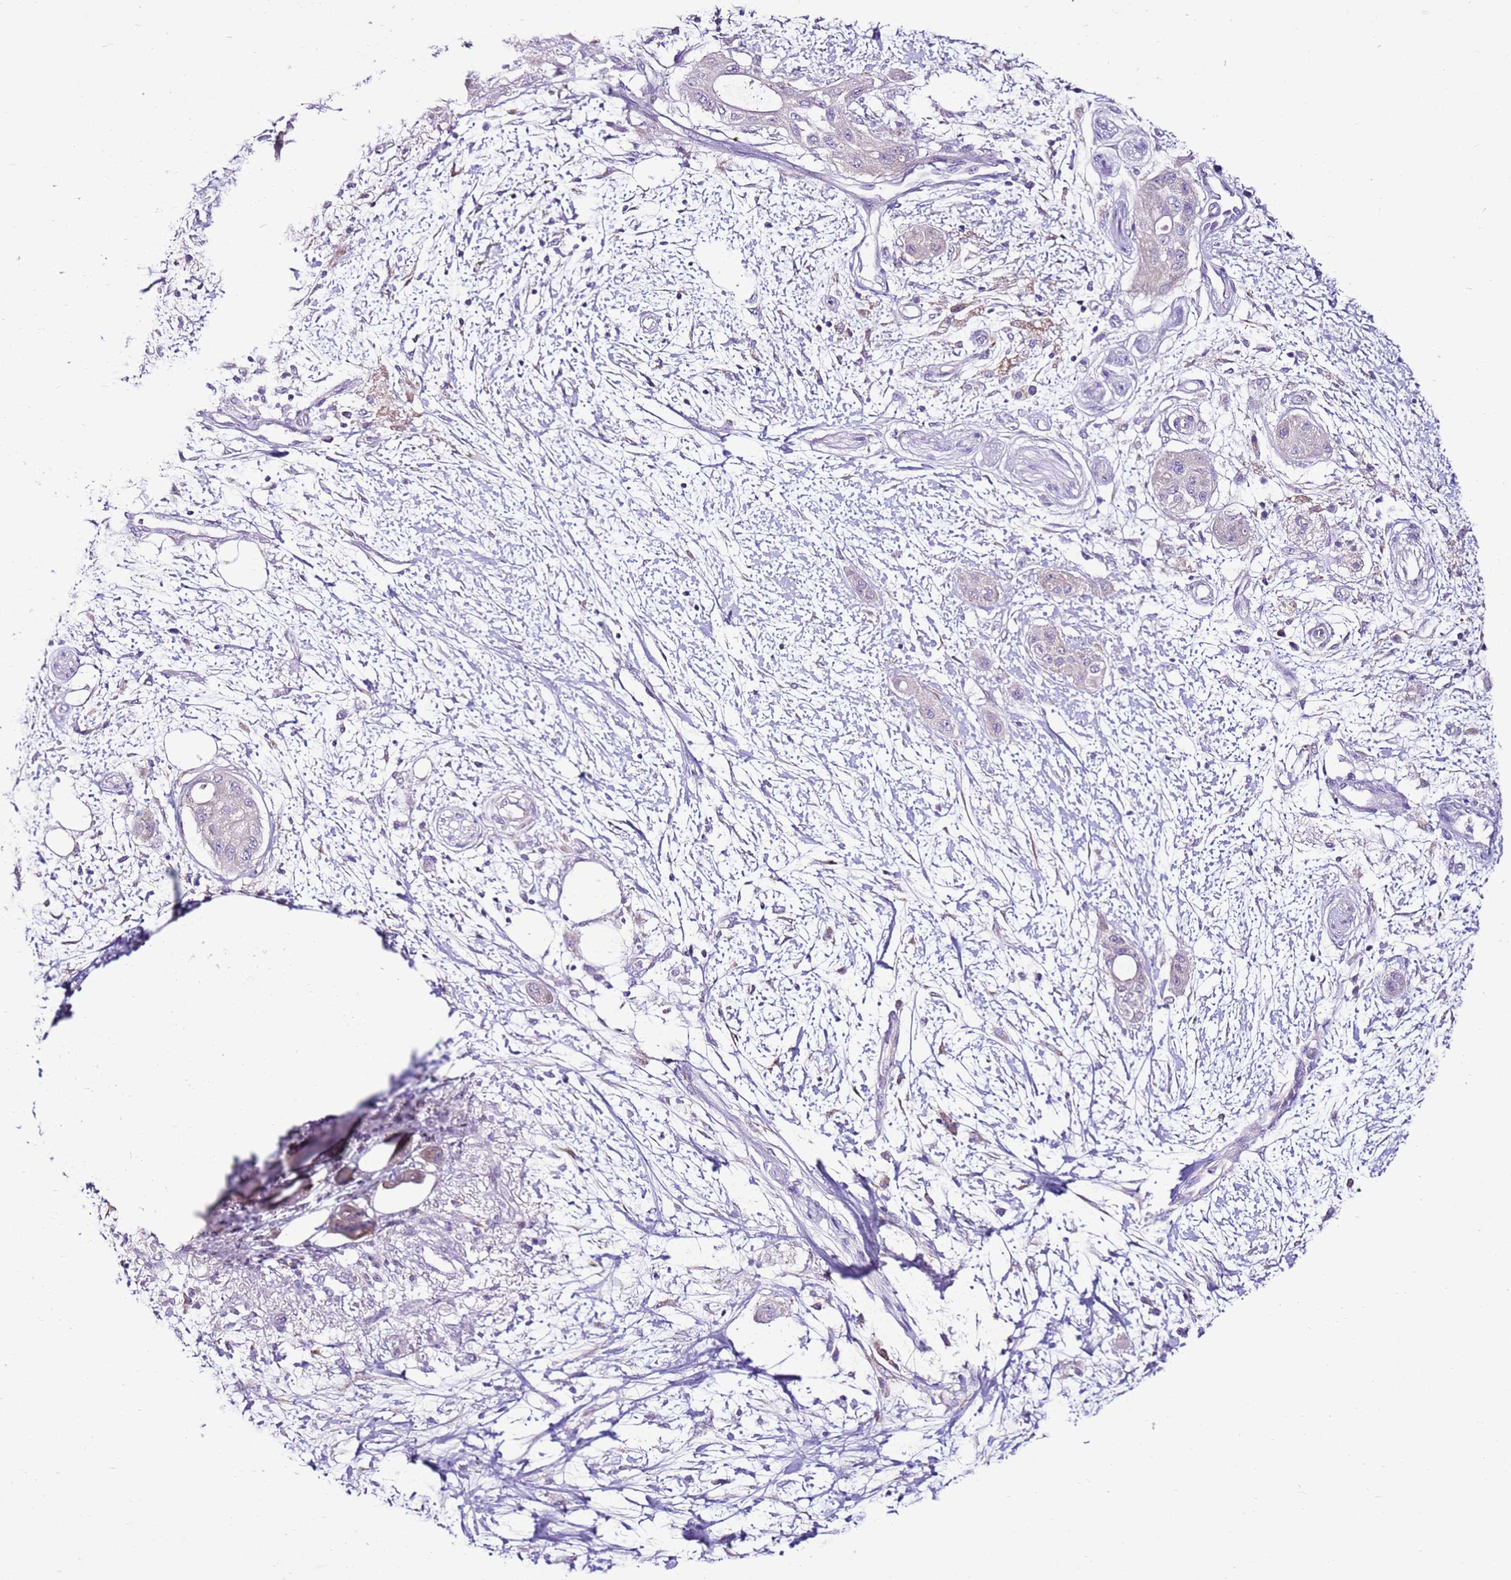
{"staining": {"intensity": "negative", "quantity": "none", "location": "none"}, "tissue": "pancreatic cancer", "cell_type": "Tumor cells", "image_type": "cancer", "snomed": [{"axis": "morphology", "description": "Adenocarcinoma, NOS"}, {"axis": "topography", "description": "Pancreas"}], "caption": "This histopathology image is of pancreatic cancer stained with immunohistochemistry to label a protein in brown with the nuclei are counter-stained blue. There is no staining in tumor cells. (Immunohistochemistry (ihc), brightfield microscopy, high magnification).", "gene": "SLC38A5", "patient": {"sex": "male", "age": 68}}